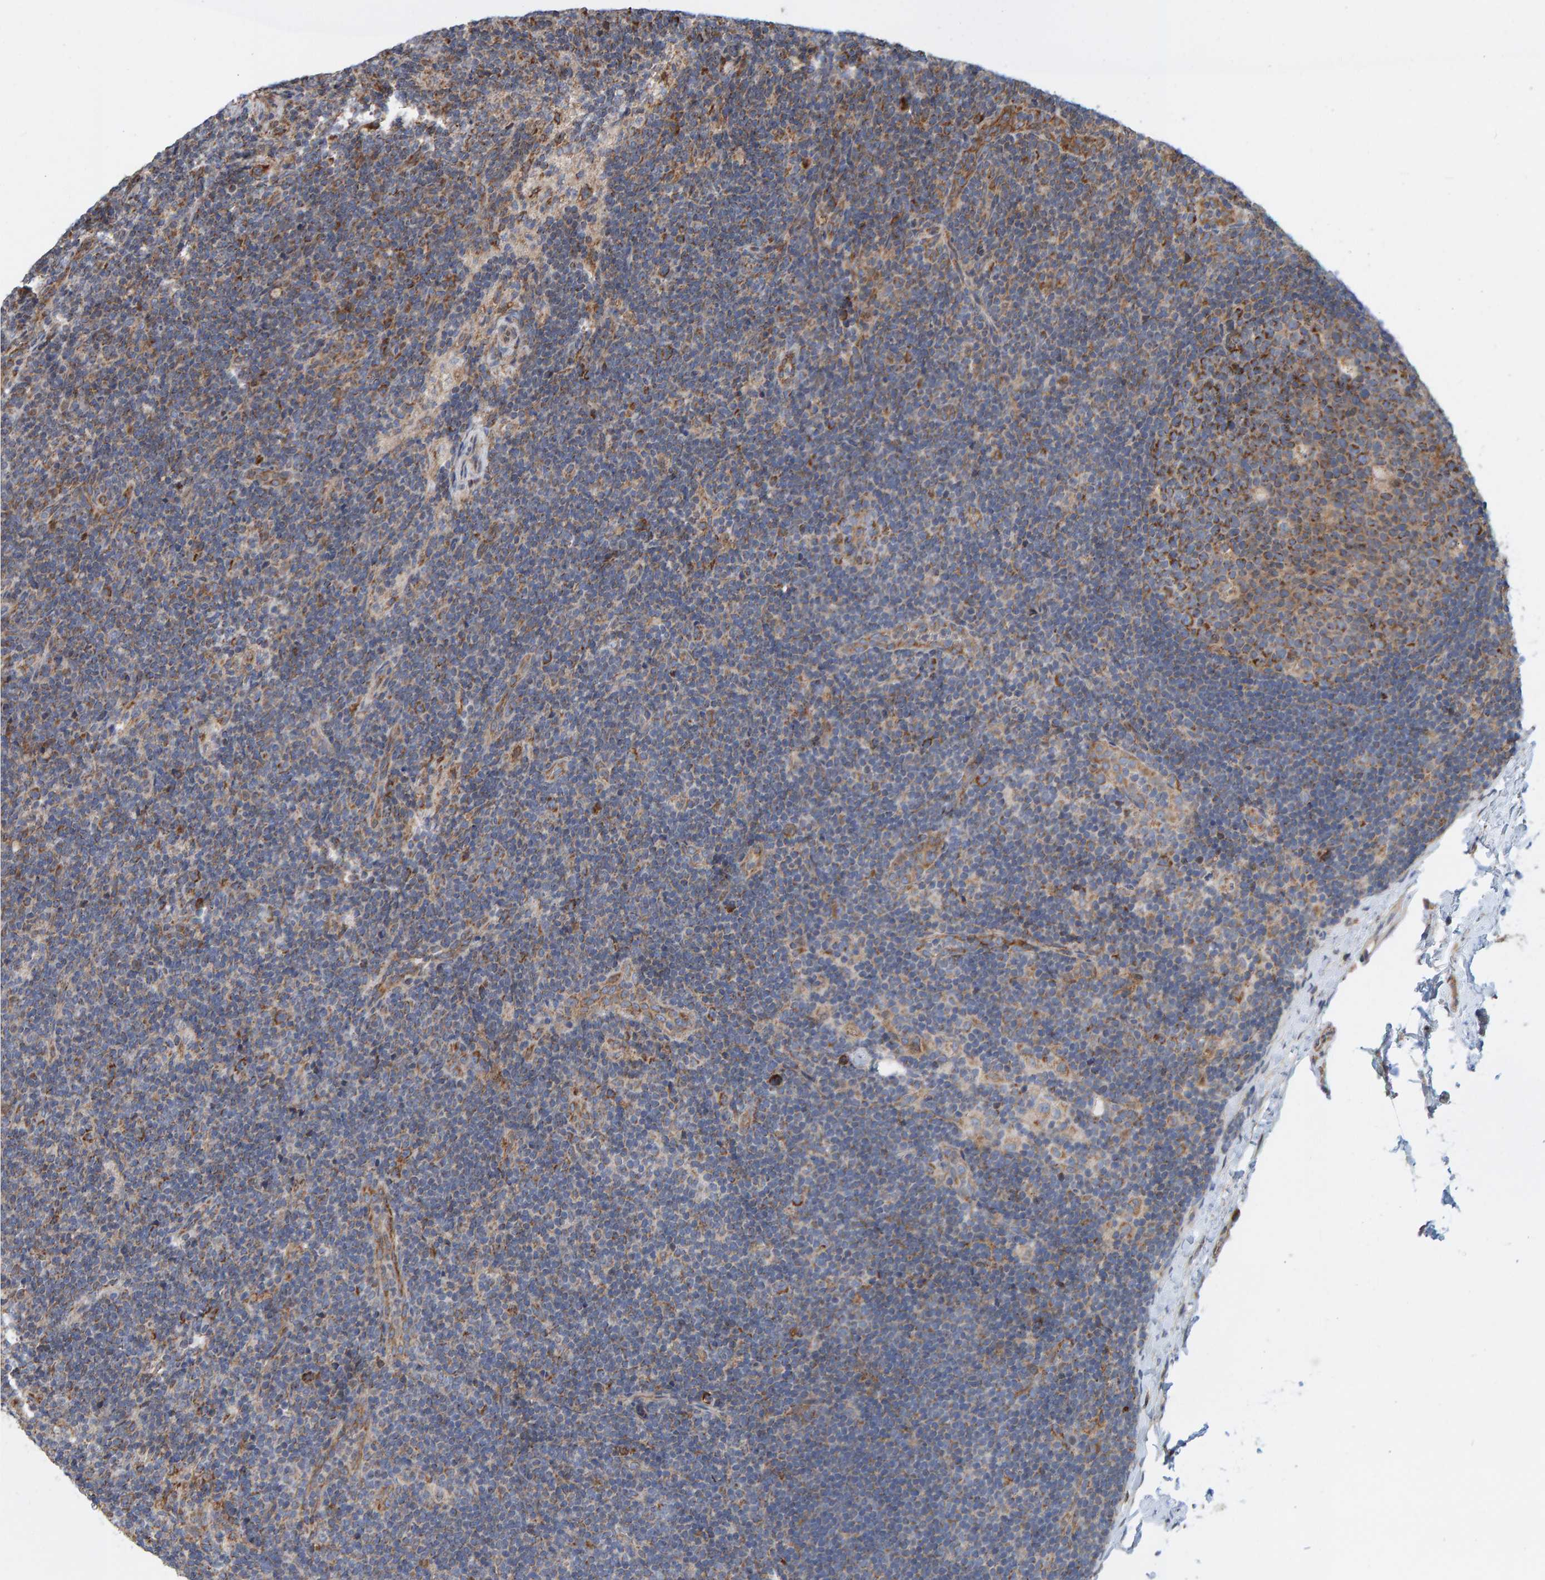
{"staining": {"intensity": "moderate", "quantity": ">75%", "location": "cytoplasmic/membranous"}, "tissue": "lymph node", "cell_type": "Germinal center cells", "image_type": "normal", "snomed": [{"axis": "morphology", "description": "Normal tissue, NOS"}, {"axis": "topography", "description": "Lymph node"}], "caption": "This photomicrograph exhibits immunohistochemistry staining of normal lymph node, with medium moderate cytoplasmic/membranous expression in approximately >75% of germinal center cells.", "gene": "MRPL45", "patient": {"sex": "female", "age": 22}}